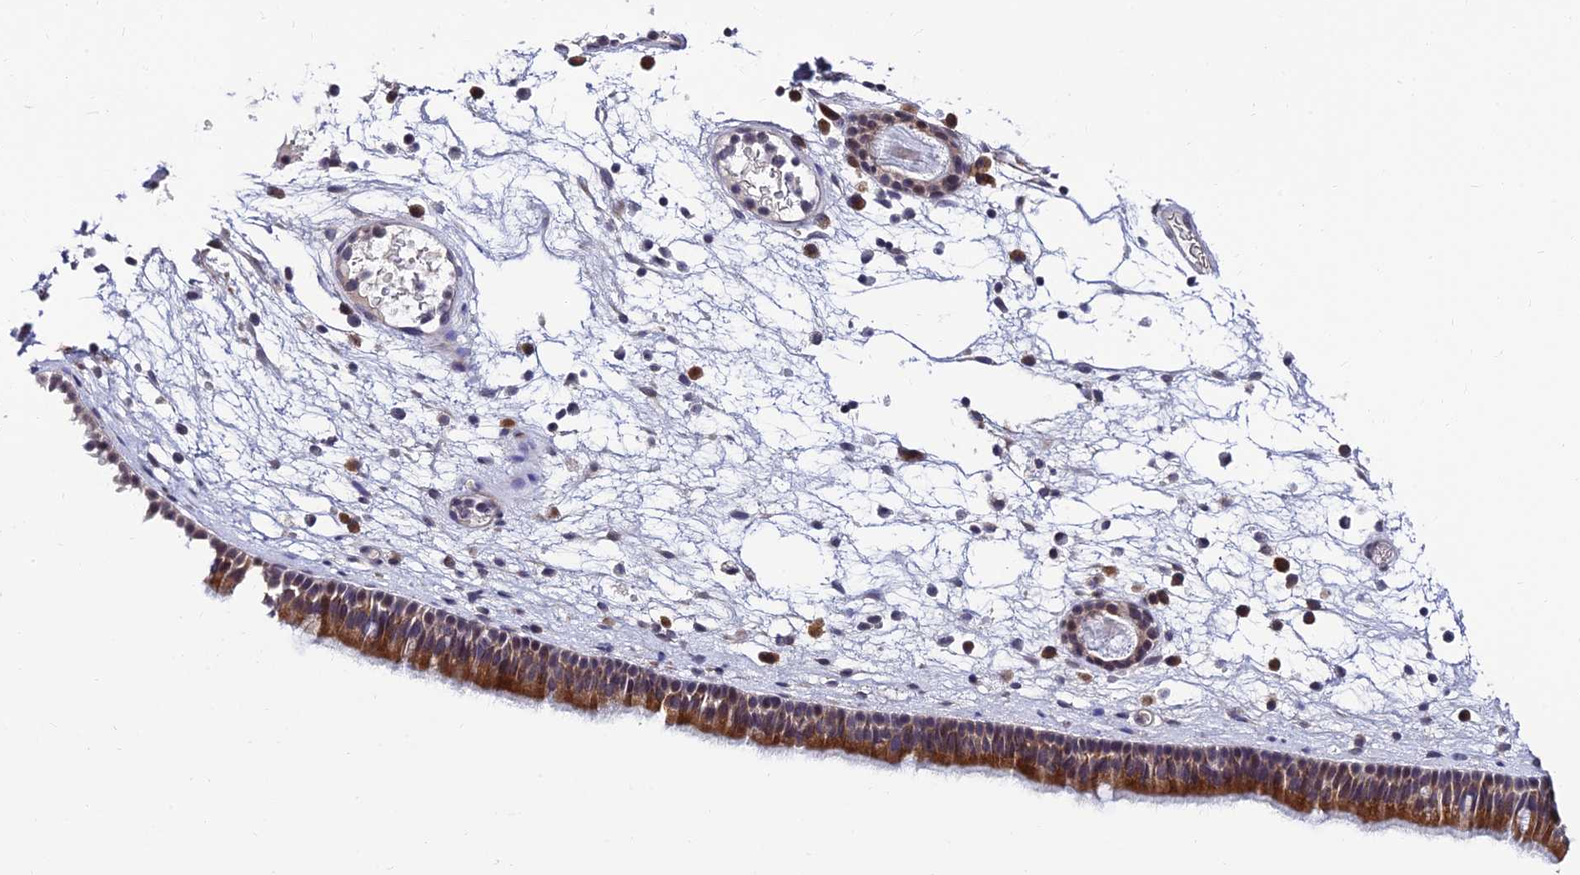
{"staining": {"intensity": "strong", "quantity": ">75%", "location": "cytoplasmic/membranous"}, "tissue": "nasopharynx", "cell_type": "Respiratory epithelial cells", "image_type": "normal", "snomed": [{"axis": "morphology", "description": "Normal tissue, NOS"}, {"axis": "morphology", "description": "Inflammation, NOS"}, {"axis": "morphology", "description": "Malignant melanoma, Metastatic site"}, {"axis": "topography", "description": "Nasopharynx"}], "caption": "Benign nasopharynx exhibits strong cytoplasmic/membranous positivity in about >75% of respiratory epithelial cells, visualized by immunohistochemistry.", "gene": "CDNF", "patient": {"sex": "male", "age": 70}}